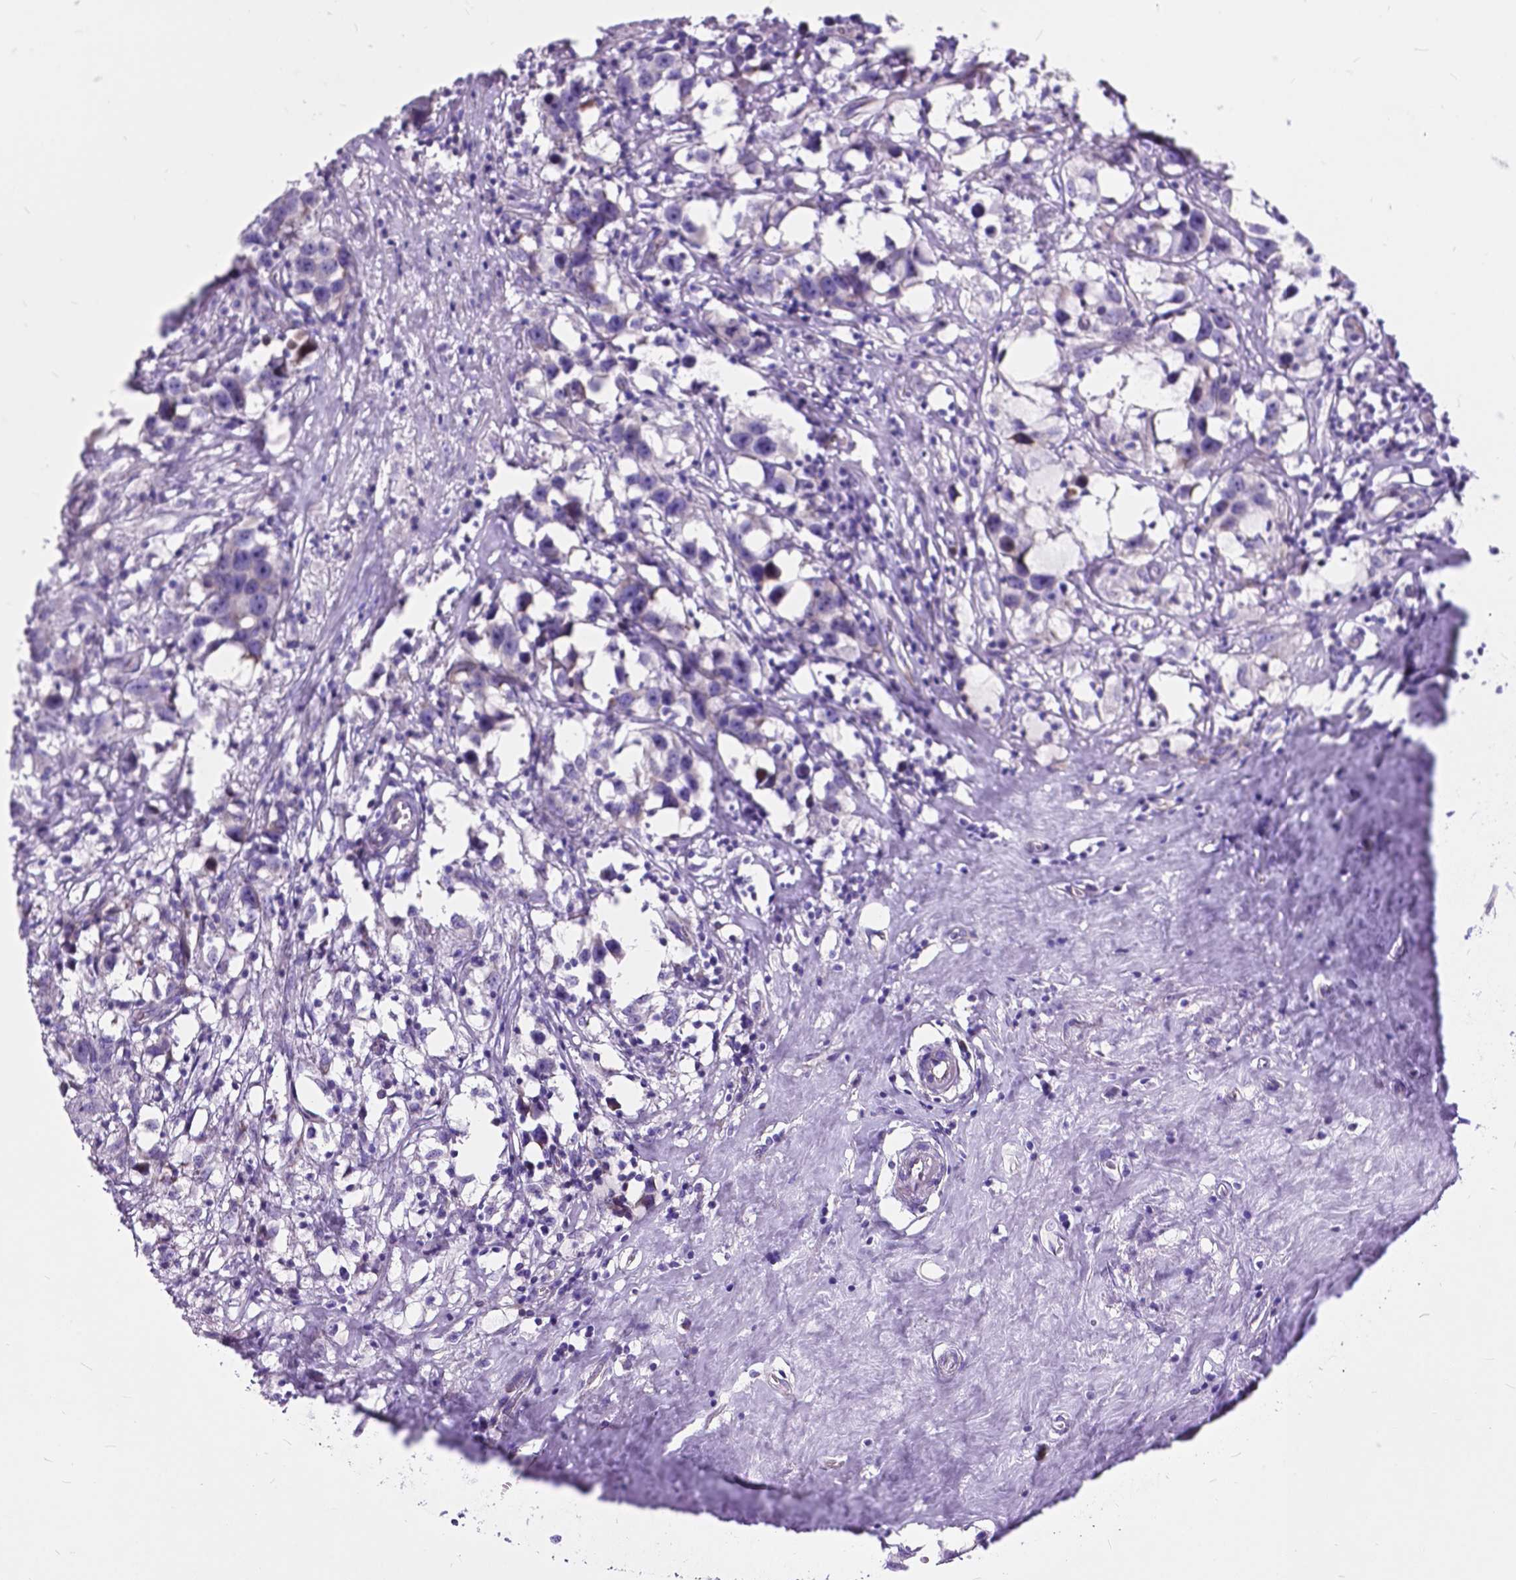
{"staining": {"intensity": "negative", "quantity": "none", "location": "none"}, "tissue": "testis cancer", "cell_type": "Tumor cells", "image_type": "cancer", "snomed": [{"axis": "morphology", "description": "Seminoma, NOS"}, {"axis": "topography", "description": "Testis"}], "caption": "Tumor cells are negative for brown protein staining in testis cancer.", "gene": "FLT4", "patient": {"sex": "male", "age": 49}}